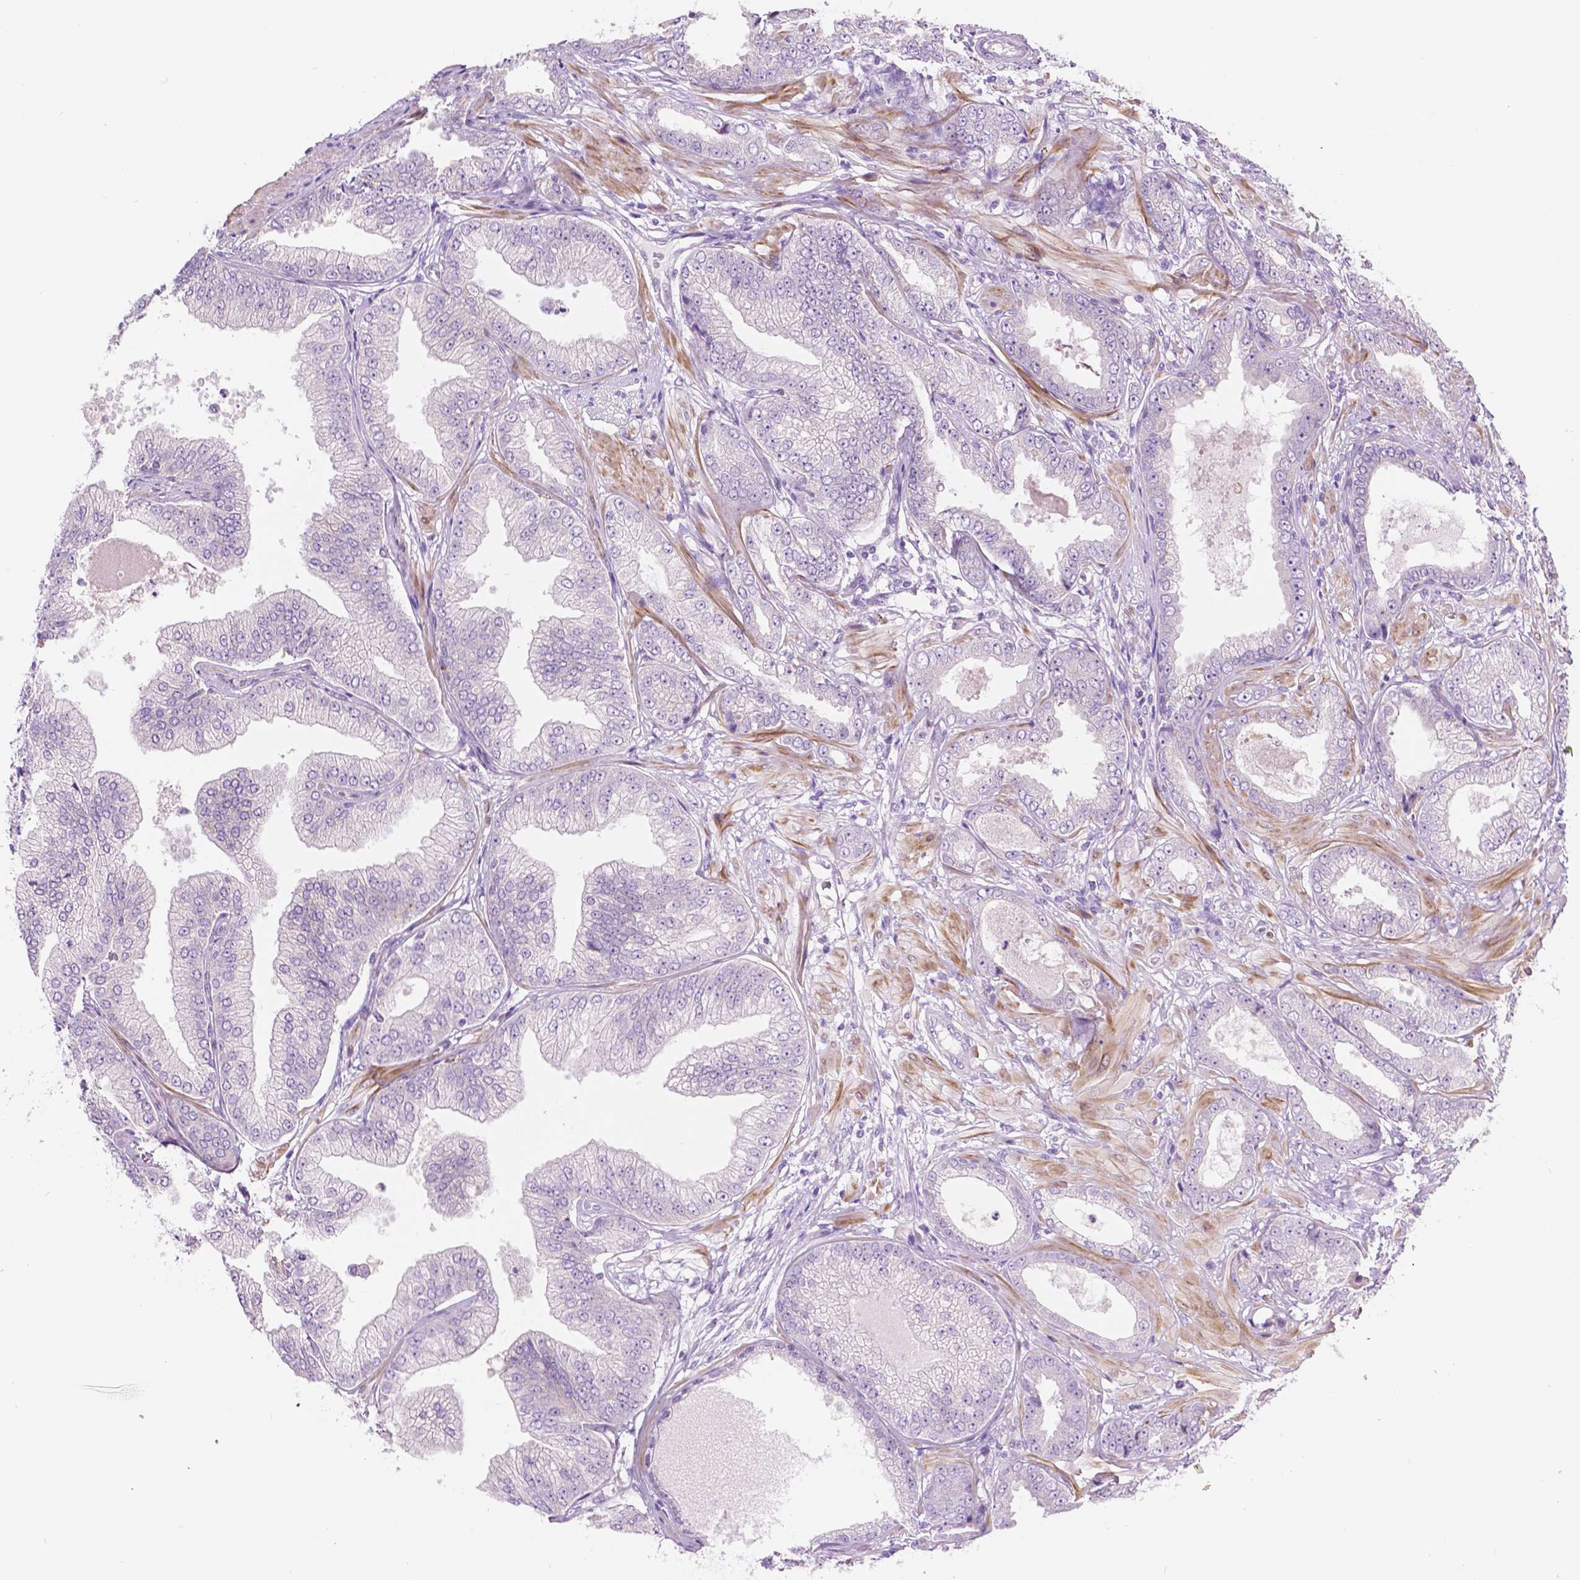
{"staining": {"intensity": "negative", "quantity": "none", "location": "none"}, "tissue": "prostate cancer", "cell_type": "Tumor cells", "image_type": "cancer", "snomed": [{"axis": "morphology", "description": "Adenocarcinoma, Low grade"}, {"axis": "topography", "description": "Prostate"}], "caption": "A high-resolution micrograph shows immunohistochemistry staining of prostate cancer (adenocarcinoma (low-grade)), which shows no significant staining in tumor cells.", "gene": "NOS1AP", "patient": {"sex": "male", "age": 55}}